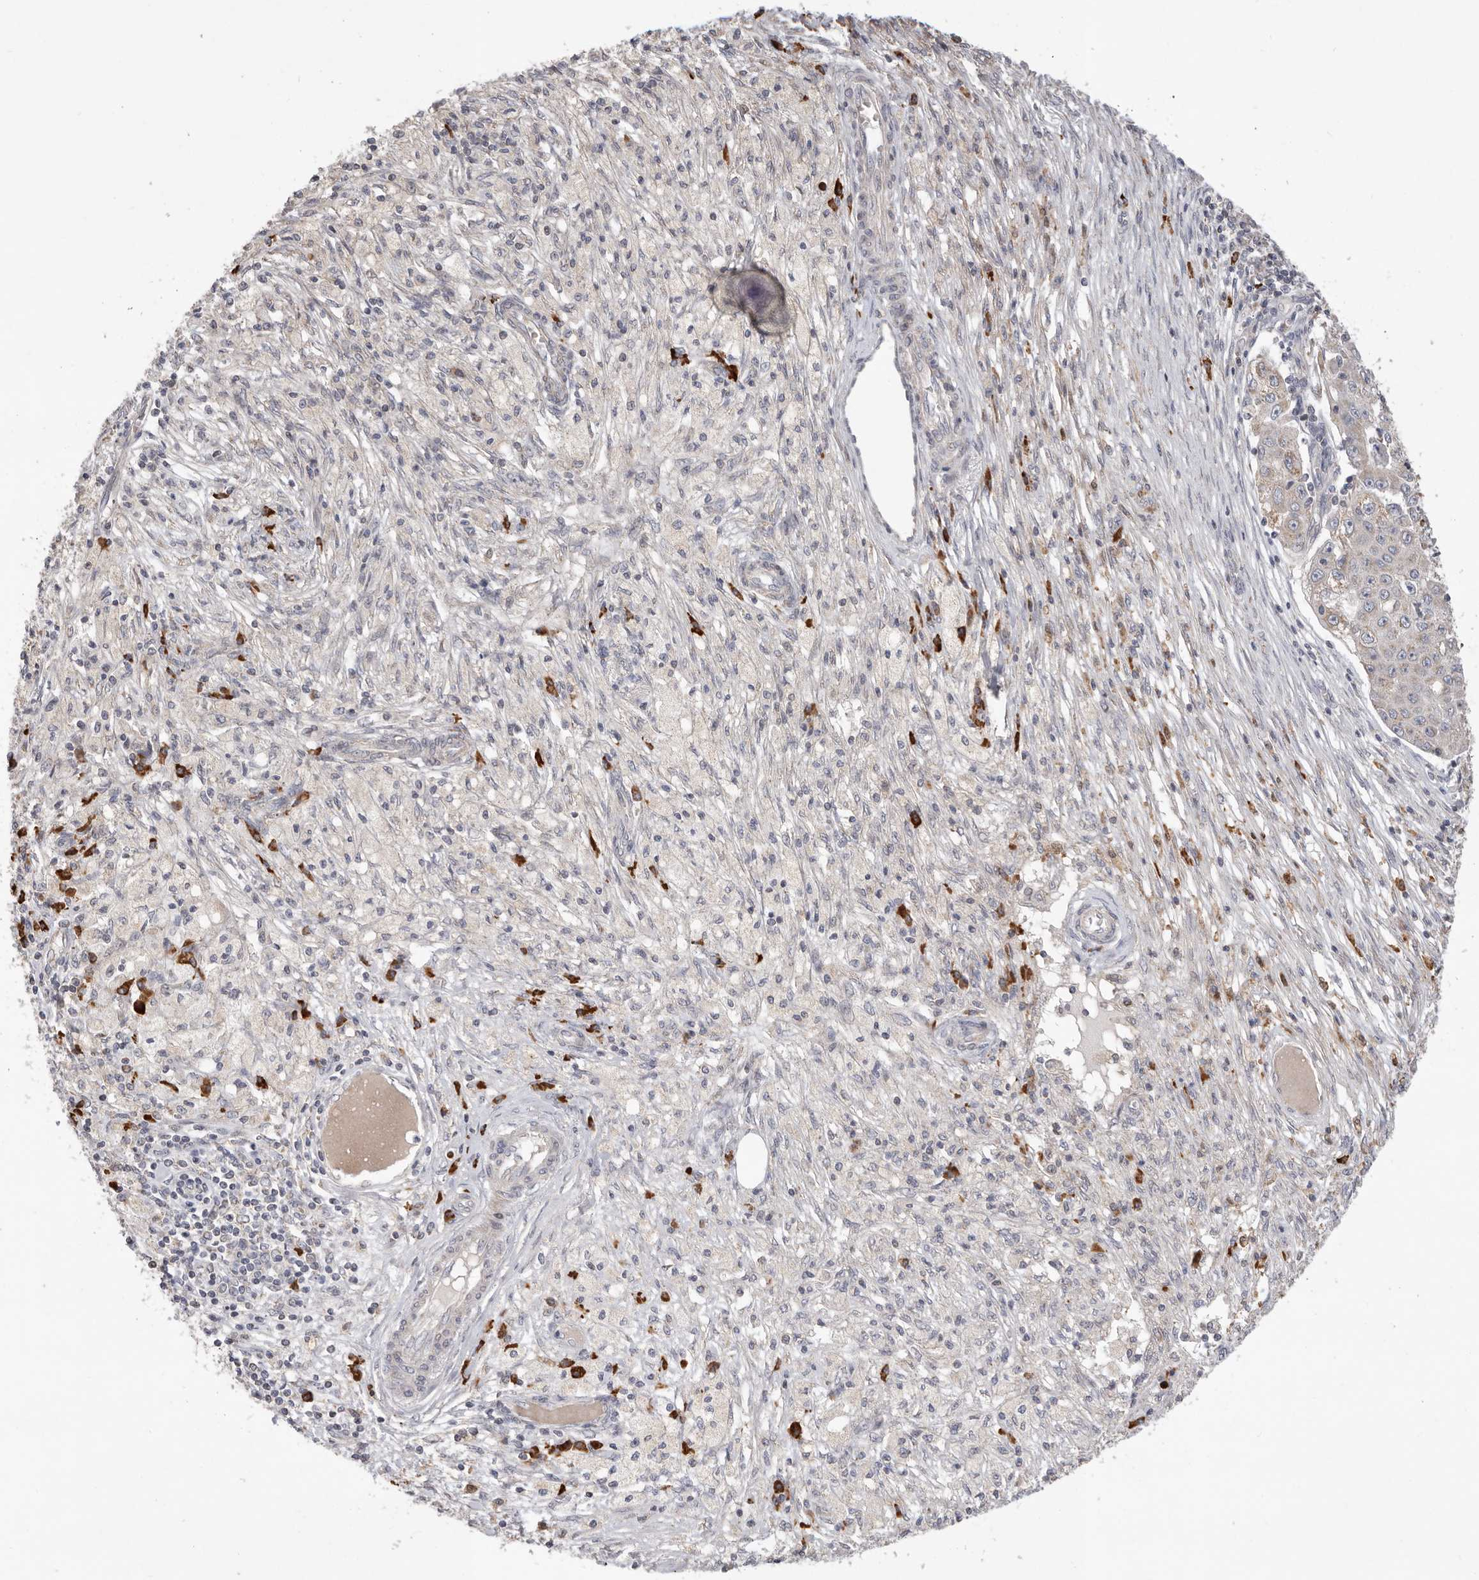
{"staining": {"intensity": "negative", "quantity": "none", "location": "none"}, "tissue": "ovarian cancer", "cell_type": "Tumor cells", "image_type": "cancer", "snomed": [{"axis": "morphology", "description": "Carcinoma, endometroid"}, {"axis": "topography", "description": "Ovary"}], "caption": "Protein analysis of endometroid carcinoma (ovarian) demonstrates no significant staining in tumor cells.", "gene": "USH1C", "patient": {"sex": "female", "age": 42}}